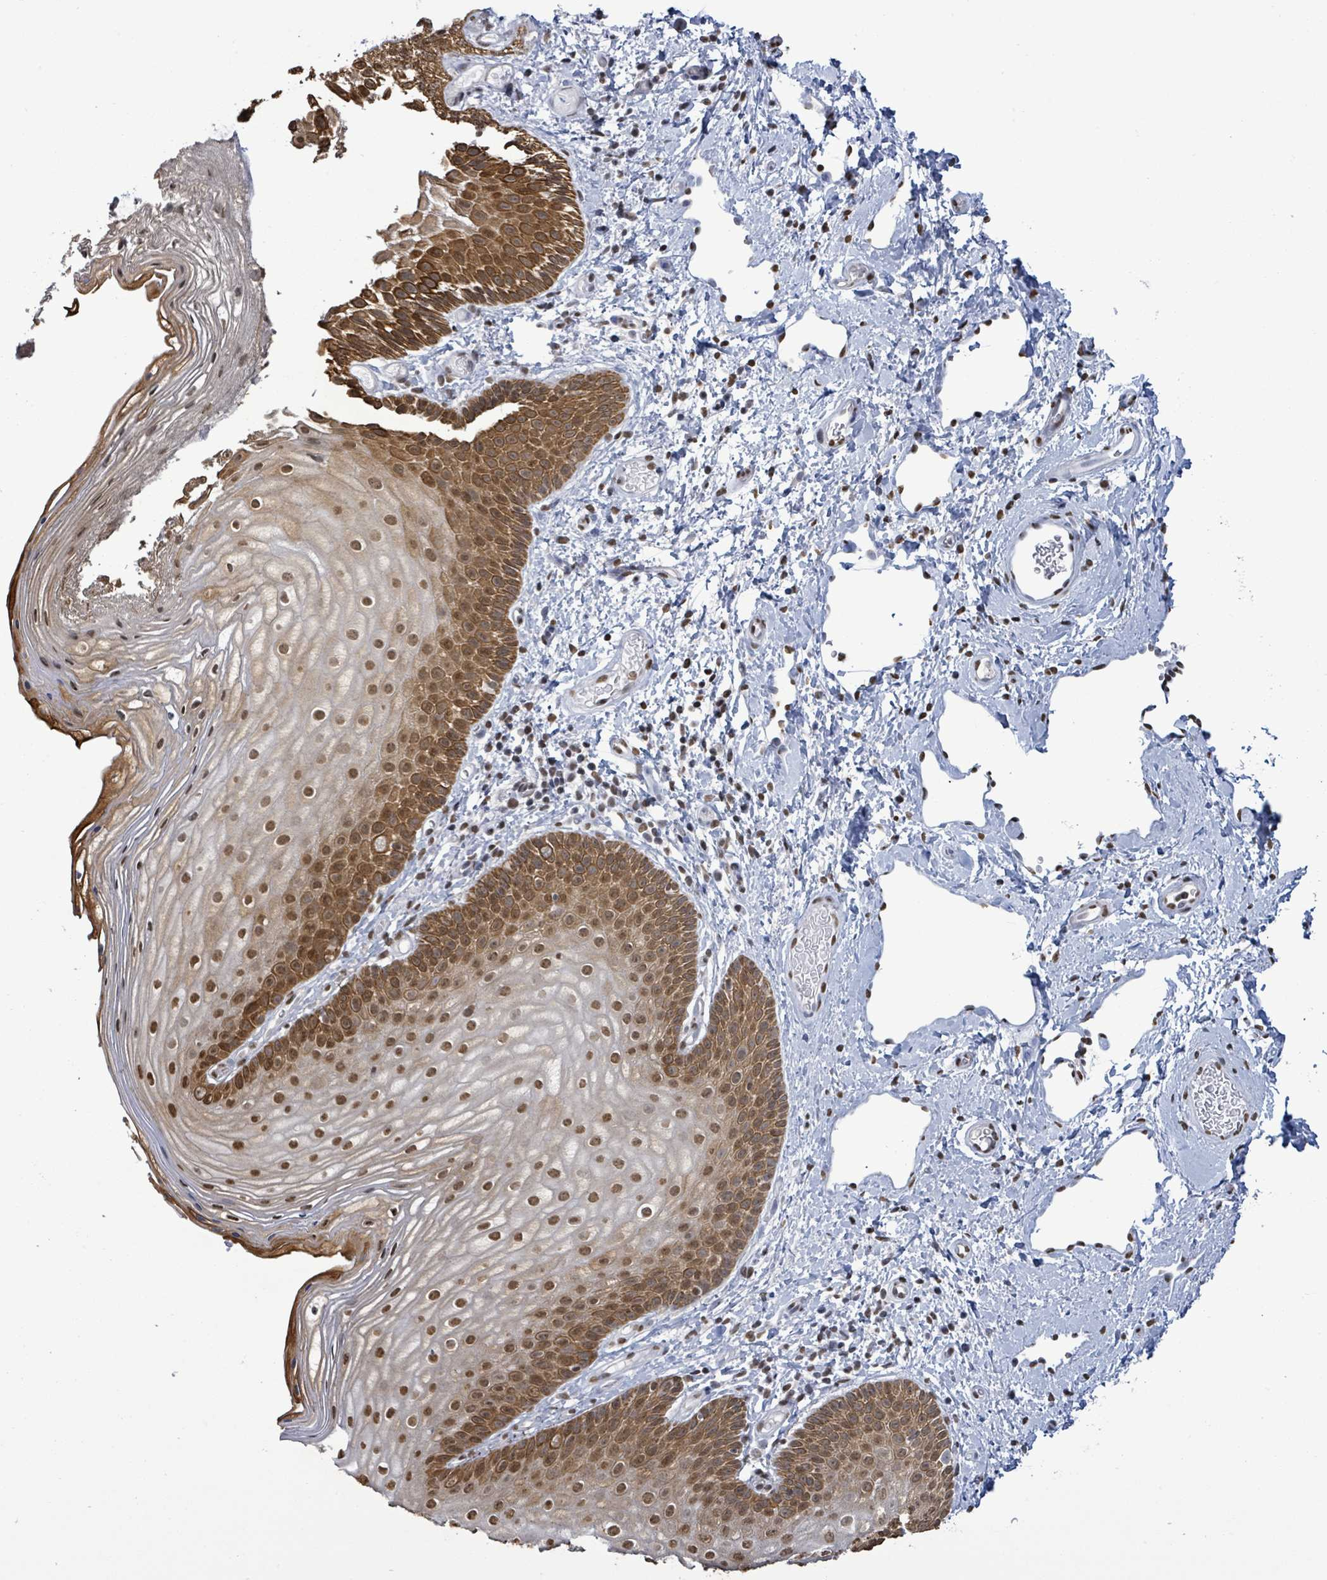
{"staining": {"intensity": "strong", "quantity": ">75%", "location": "cytoplasmic/membranous,nuclear"}, "tissue": "skin", "cell_type": "Epidermal cells", "image_type": "normal", "snomed": [{"axis": "morphology", "description": "Normal tissue, NOS"}, {"axis": "topography", "description": "Anal"}], "caption": "A brown stain labels strong cytoplasmic/membranous,nuclear positivity of a protein in epidermal cells of benign skin.", "gene": "SAMD14", "patient": {"sex": "female", "age": 40}}